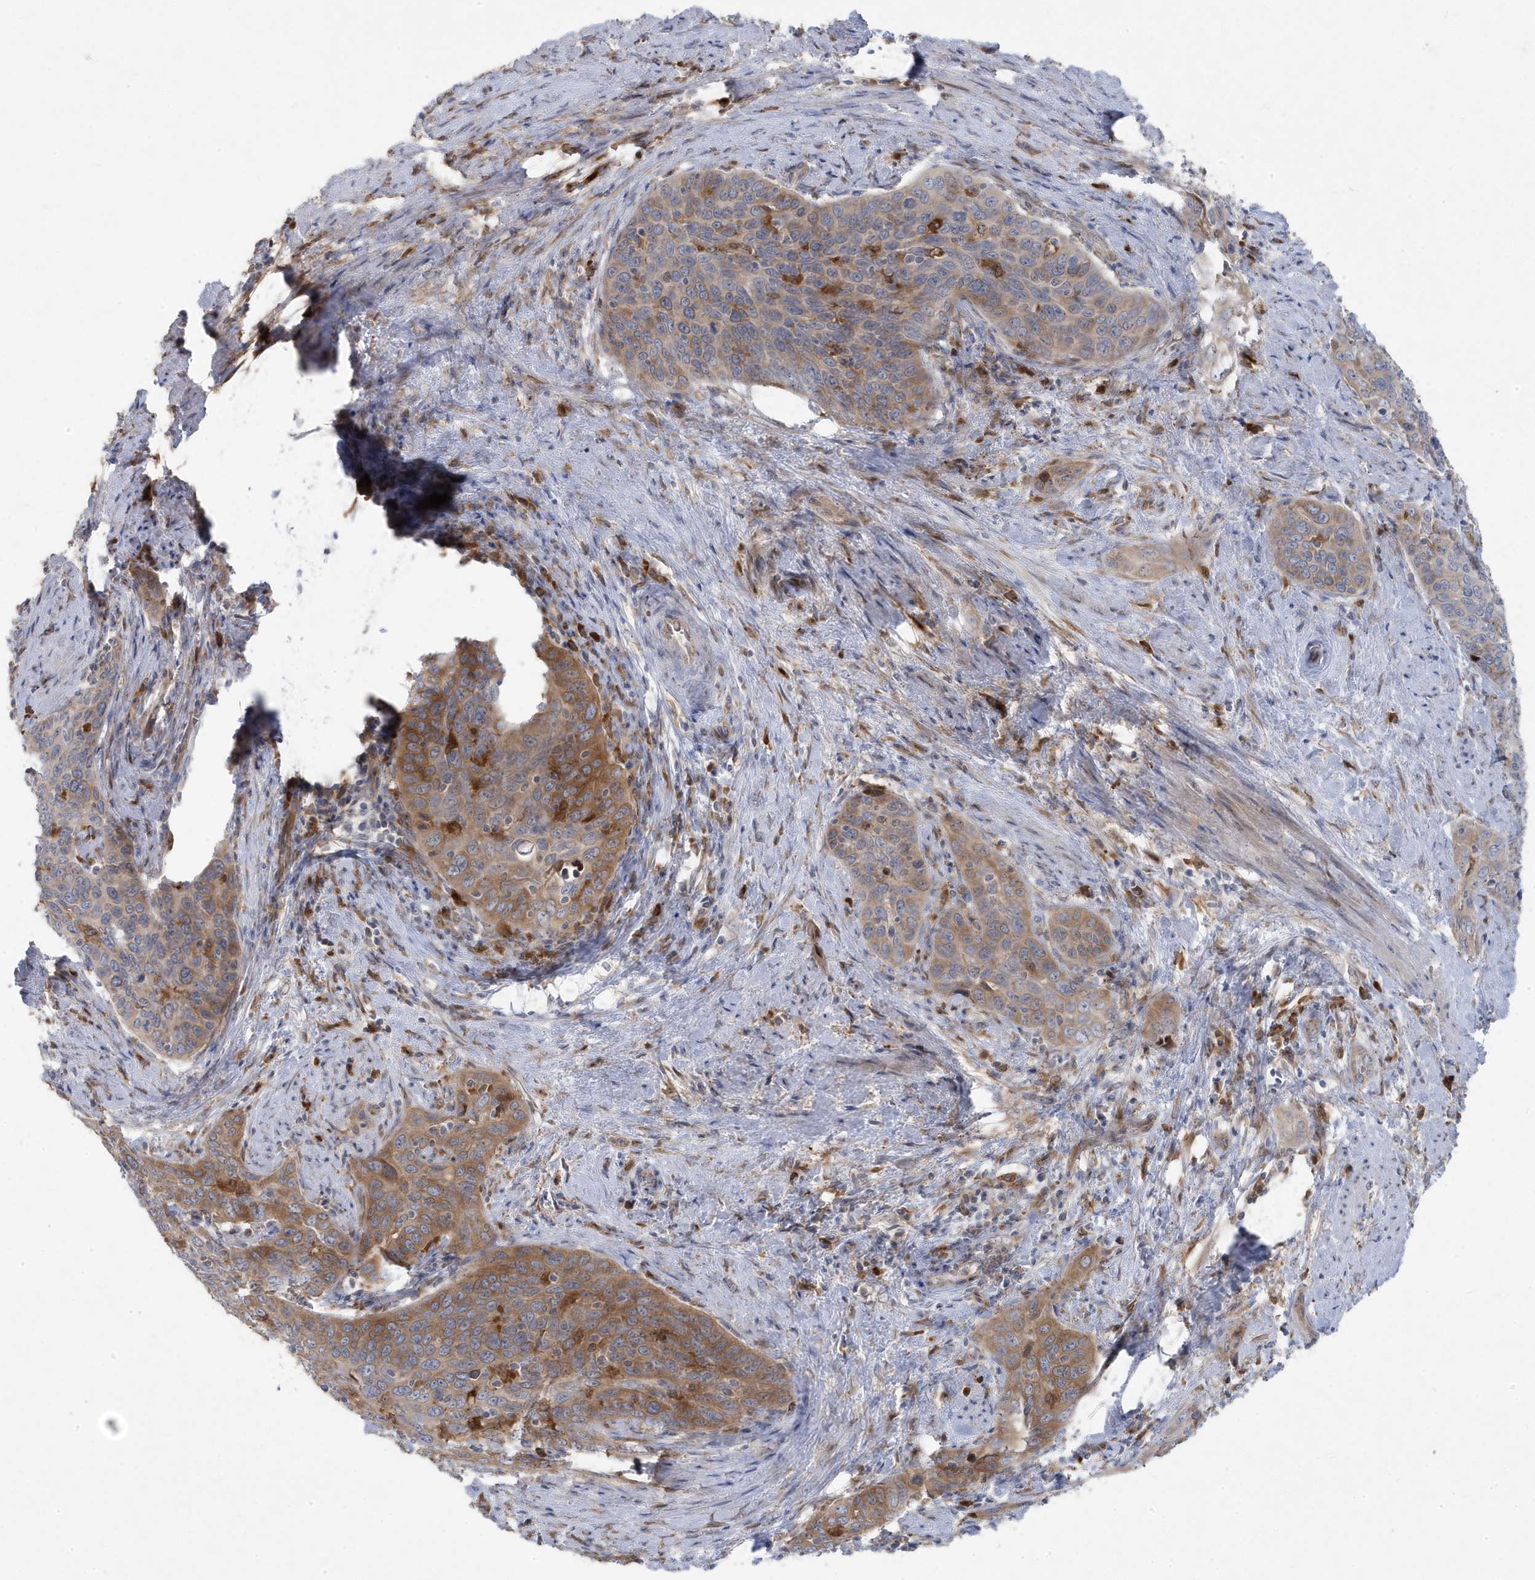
{"staining": {"intensity": "moderate", "quantity": ">75%", "location": "cytoplasmic/membranous"}, "tissue": "cervical cancer", "cell_type": "Tumor cells", "image_type": "cancer", "snomed": [{"axis": "morphology", "description": "Squamous cell carcinoma, NOS"}, {"axis": "topography", "description": "Cervix"}], "caption": "Tumor cells display medium levels of moderate cytoplasmic/membranous expression in approximately >75% of cells in cervical cancer.", "gene": "ZNF654", "patient": {"sex": "female", "age": 60}}